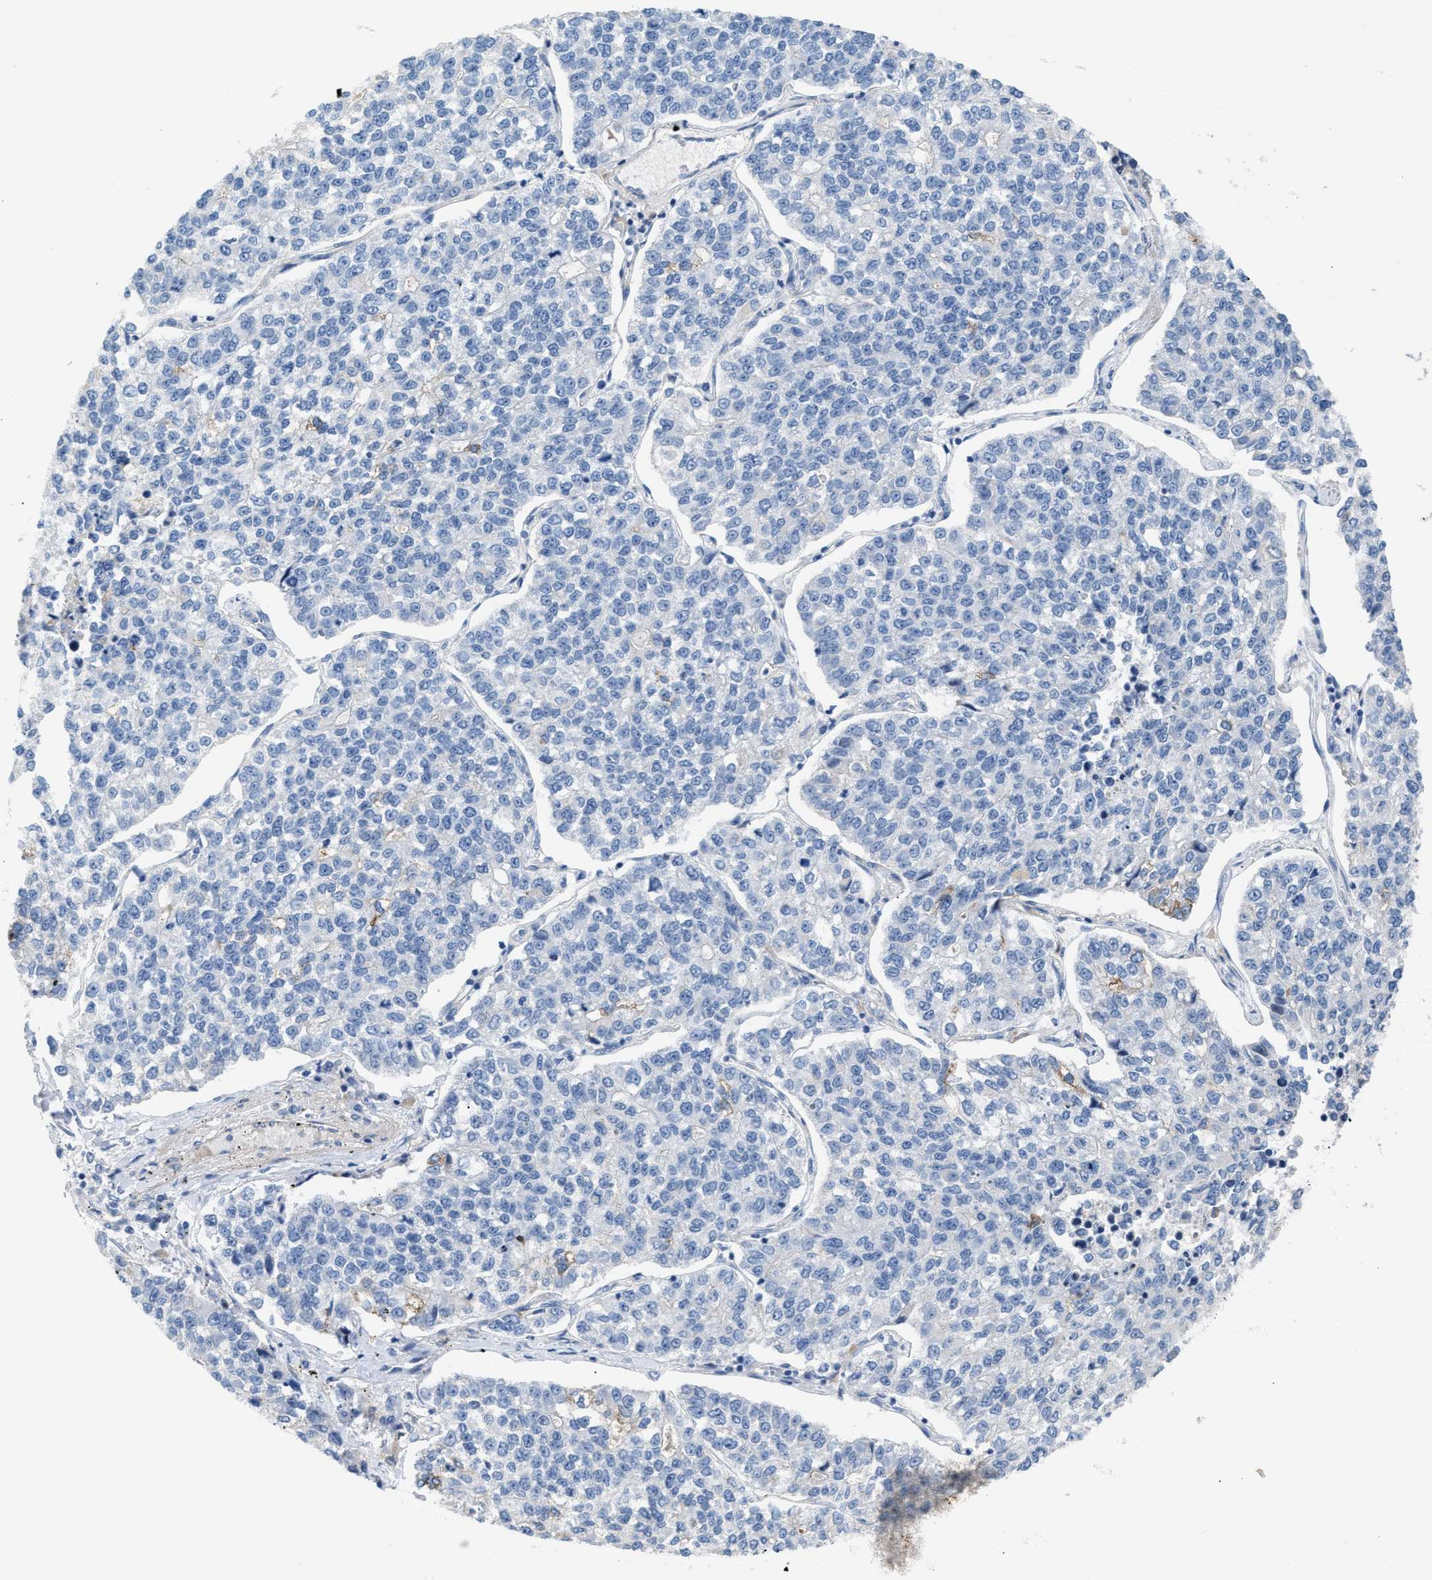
{"staining": {"intensity": "negative", "quantity": "none", "location": "none"}, "tissue": "lung cancer", "cell_type": "Tumor cells", "image_type": "cancer", "snomed": [{"axis": "morphology", "description": "Adenocarcinoma, NOS"}, {"axis": "topography", "description": "Lung"}], "caption": "Tumor cells show no significant expression in lung adenocarcinoma.", "gene": "TFPI", "patient": {"sex": "male", "age": 49}}